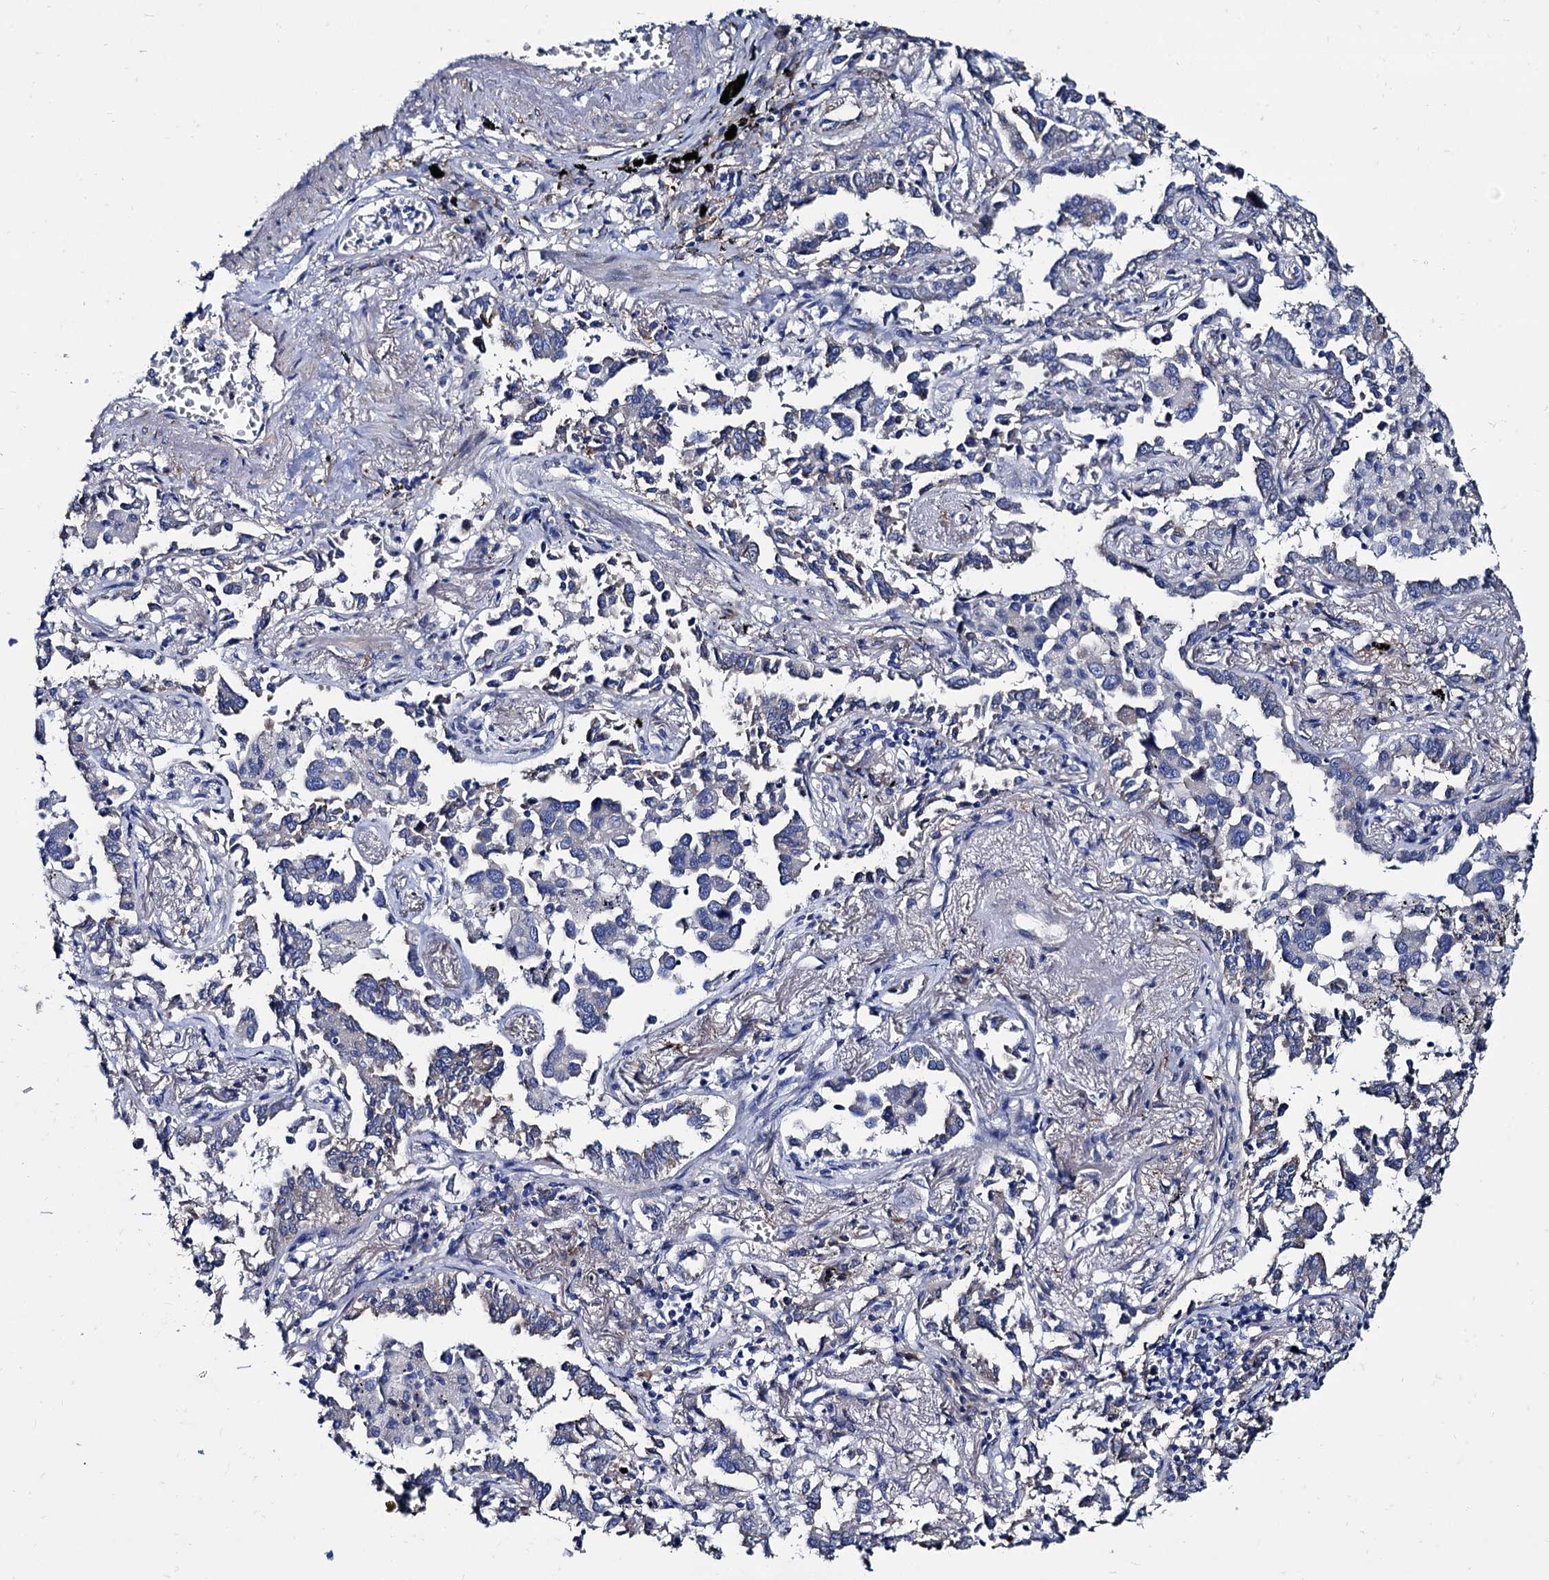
{"staining": {"intensity": "negative", "quantity": "none", "location": "none"}, "tissue": "lung cancer", "cell_type": "Tumor cells", "image_type": "cancer", "snomed": [{"axis": "morphology", "description": "Adenocarcinoma, NOS"}, {"axis": "topography", "description": "Lung"}], "caption": "This is an IHC histopathology image of lung cancer (adenocarcinoma). There is no staining in tumor cells.", "gene": "FOXR2", "patient": {"sex": "male", "age": 67}}